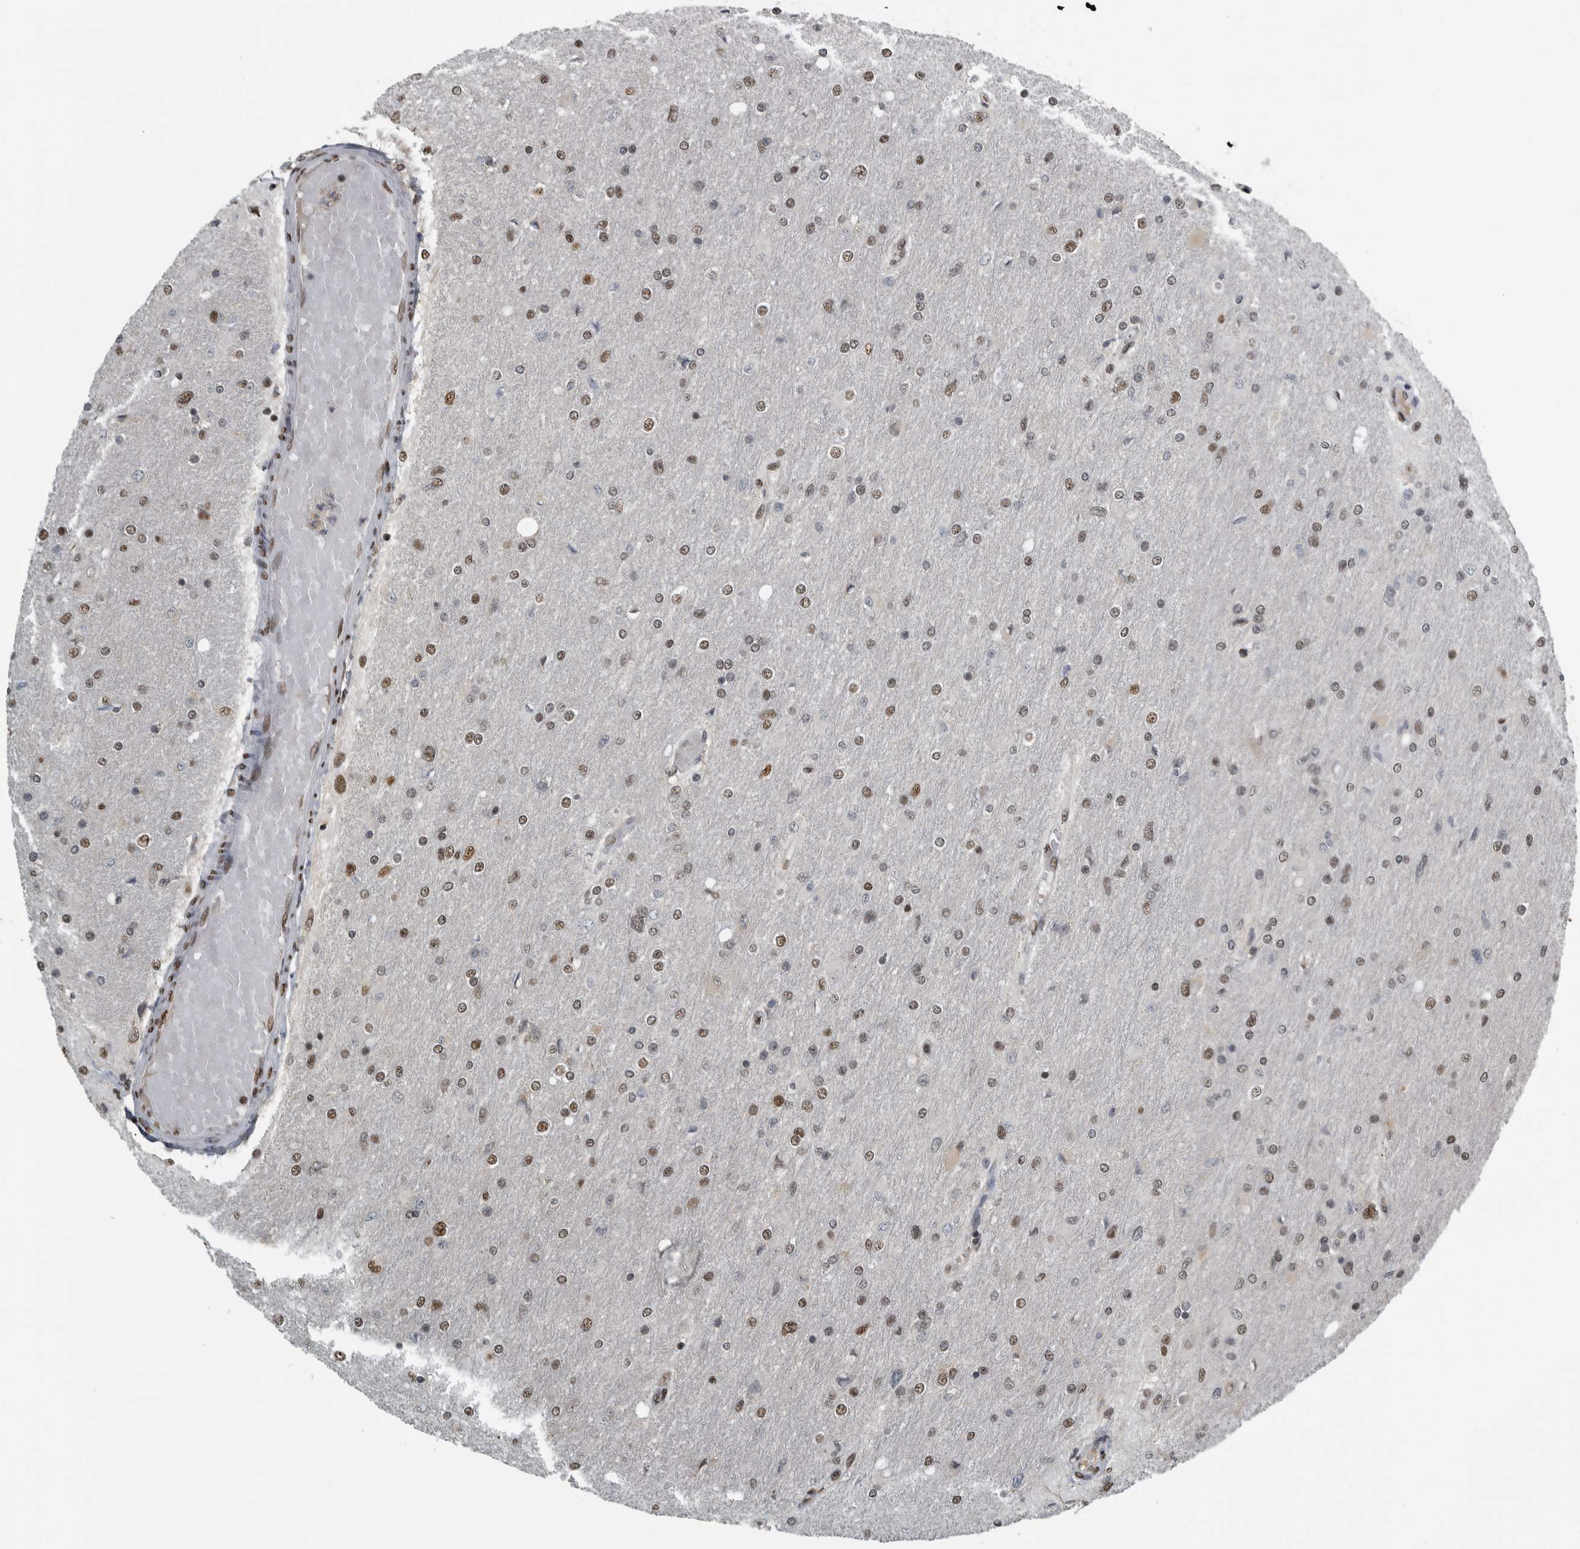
{"staining": {"intensity": "moderate", "quantity": ">75%", "location": "nuclear"}, "tissue": "glioma", "cell_type": "Tumor cells", "image_type": "cancer", "snomed": [{"axis": "morphology", "description": "Glioma, malignant, High grade"}, {"axis": "topography", "description": "Cerebral cortex"}], "caption": "The micrograph displays immunohistochemical staining of glioma. There is moderate nuclear positivity is seen in about >75% of tumor cells.", "gene": "TGS1", "patient": {"sex": "female", "age": 36}}